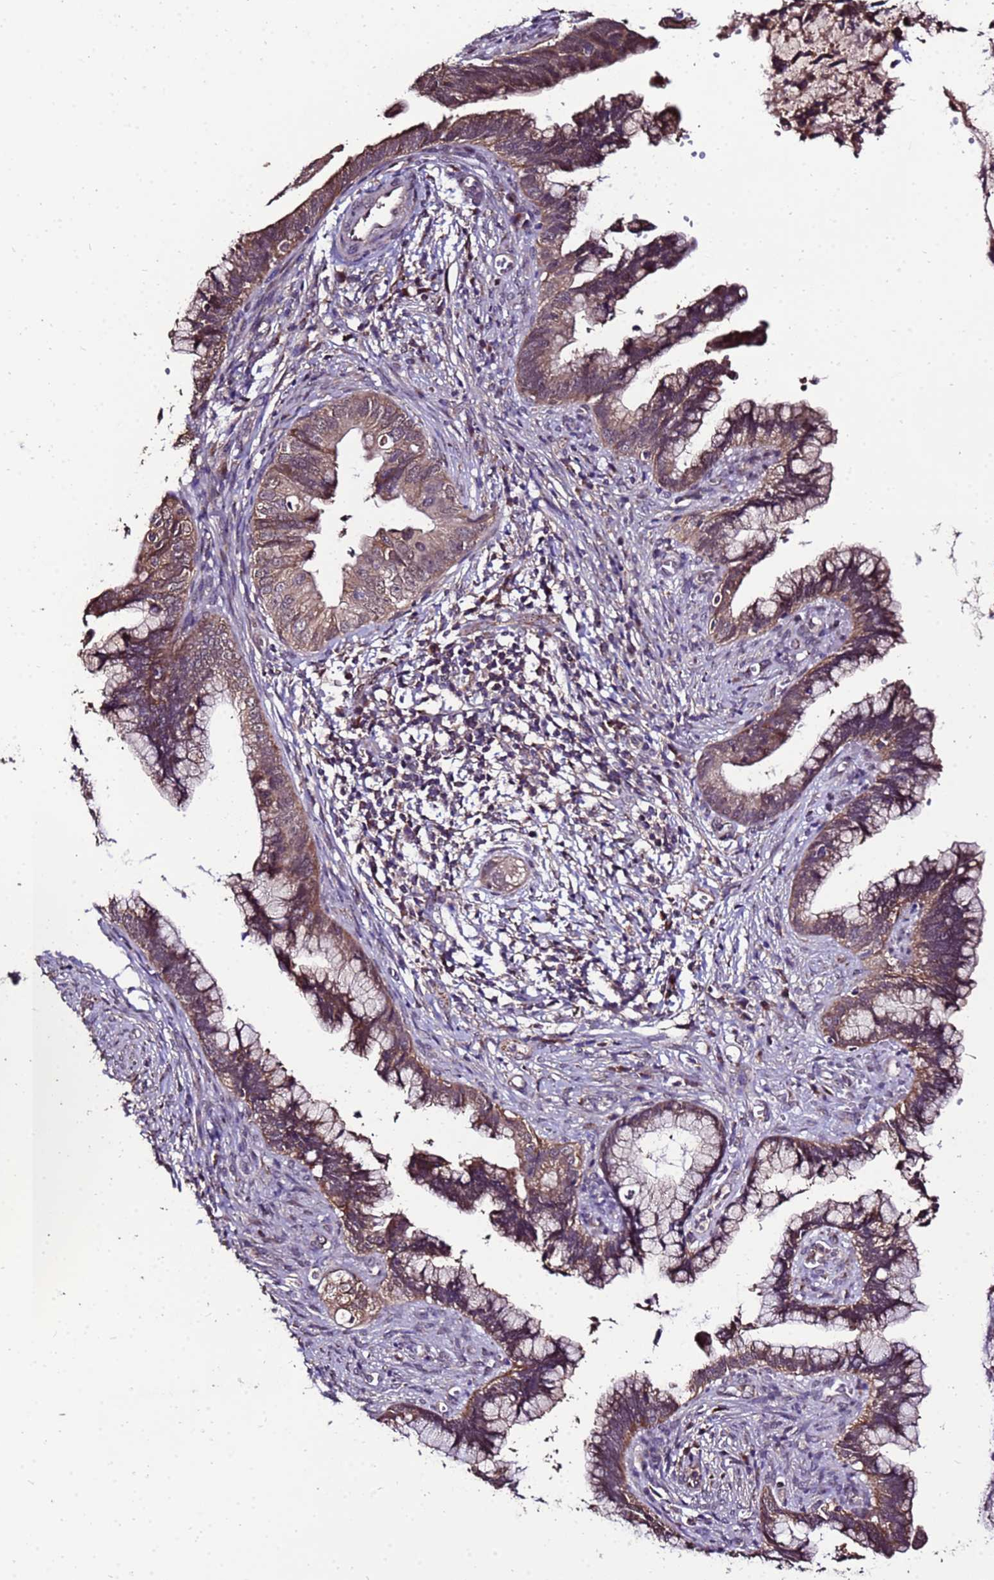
{"staining": {"intensity": "moderate", "quantity": ">75%", "location": "cytoplasmic/membranous"}, "tissue": "cervical cancer", "cell_type": "Tumor cells", "image_type": "cancer", "snomed": [{"axis": "morphology", "description": "Adenocarcinoma, NOS"}, {"axis": "topography", "description": "Cervix"}], "caption": "Cervical cancer stained with immunohistochemistry (IHC) shows moderate cytoplasmic/membranous expression in about >75% of tumor cells.", "gene": "ZNF329", "patient": {"sex": "female", "age": 44}}